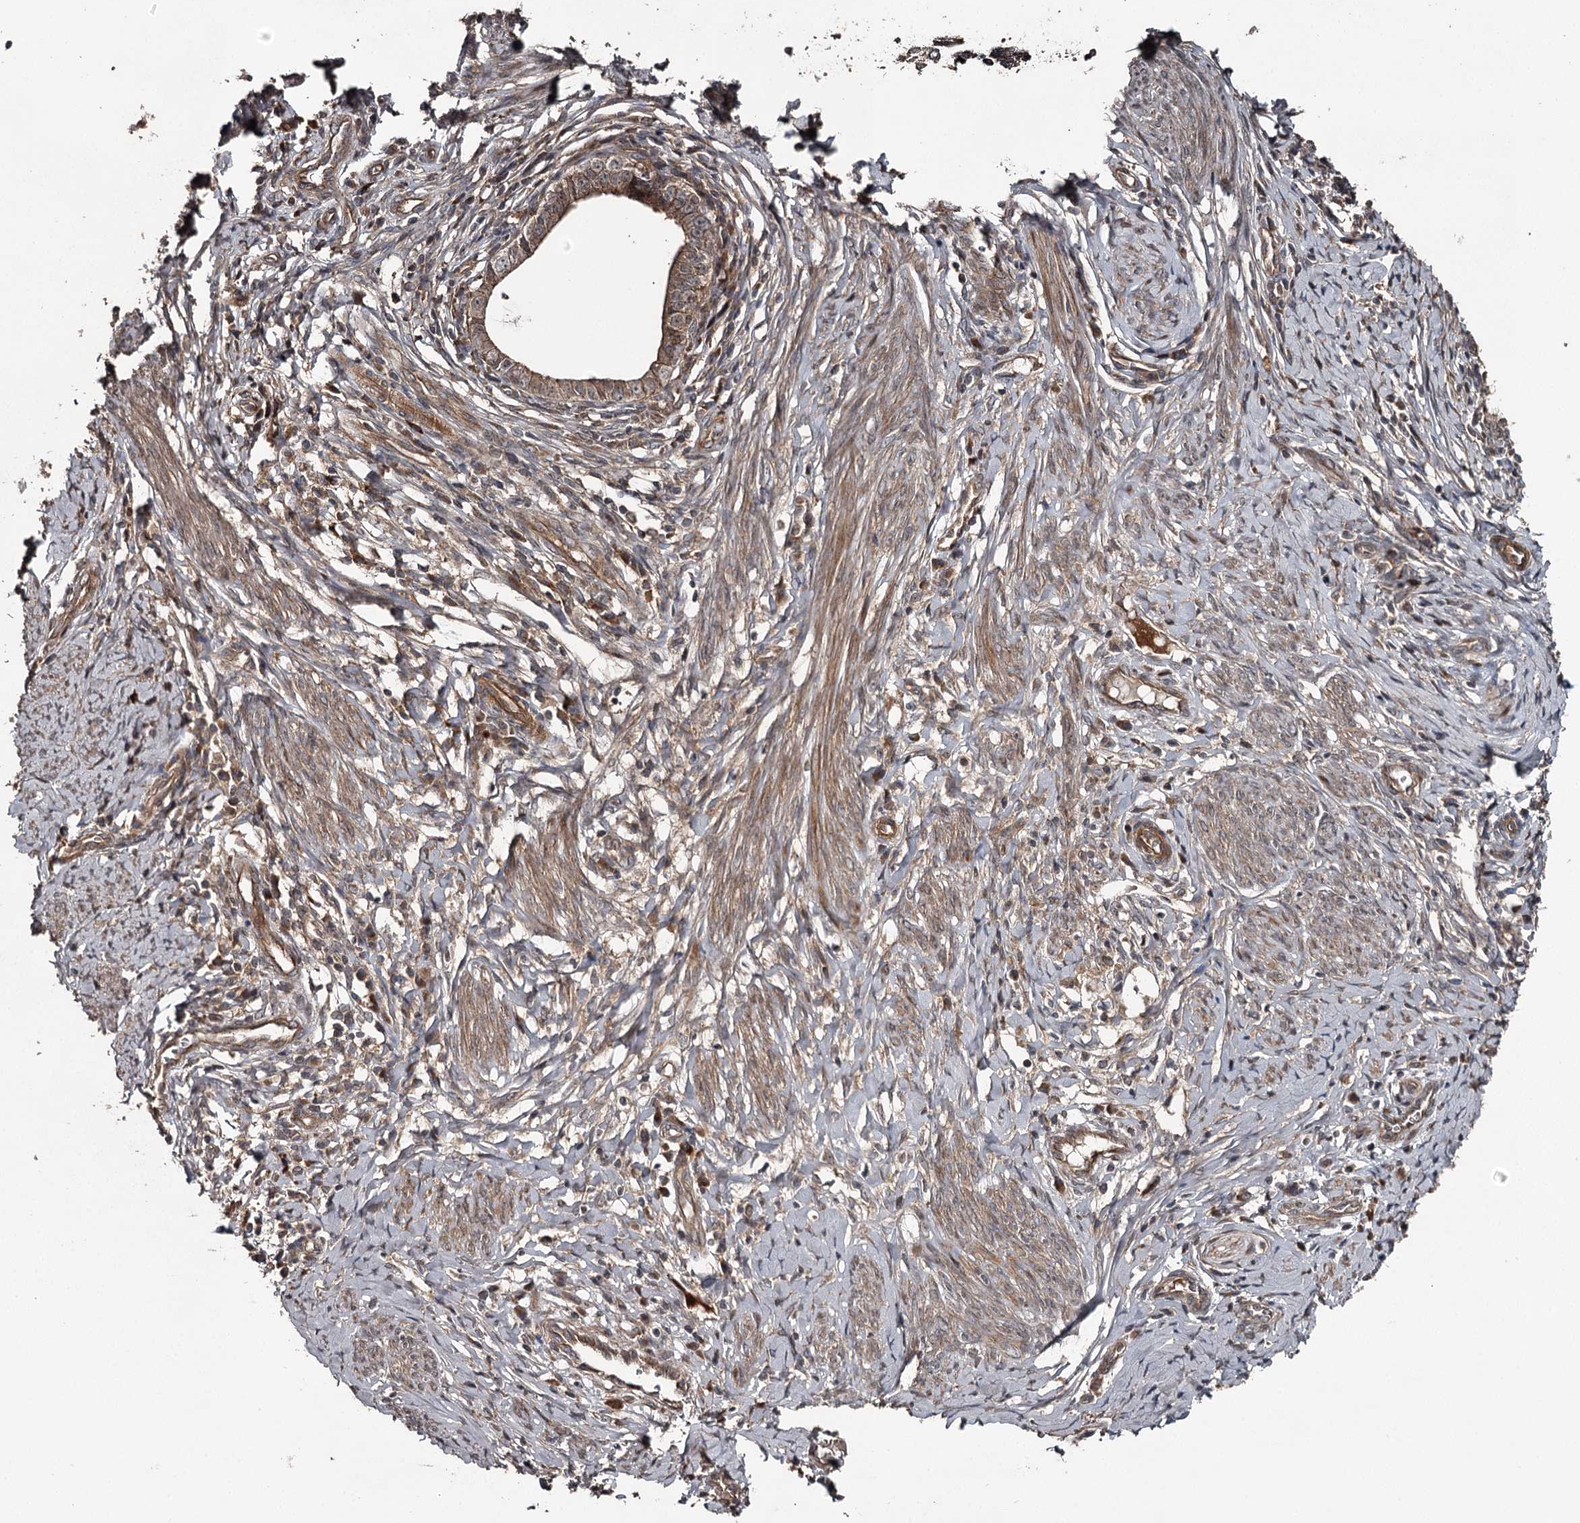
{"staining": {"intensity": "moderate", "quantity": ">75%", "location": "cytoplasmic/membranous"}, "tissue": "cervical cancer", "cell_type": "Tumor cells", "image_type": "cancer", "snomed": [{"axis": "morphology", "description": "Adenocarcinoma, NOS"}, {"axis": "topography", "description": "Cervix"}], "caption": "DAB immunohistochemical staining of human cervical adenocarcinoma shows moderate cytoplasmic/membranous protein positivity in about >75% of tumor cells. The staining is performed using DAB (3,3'-diaminobenzidine) brown chromogen to label protein expression. The nuclei are counter-stained blue using hematoxylin.", "gene": "RAB21", "patient": {"sex": "female", "age": 36}}